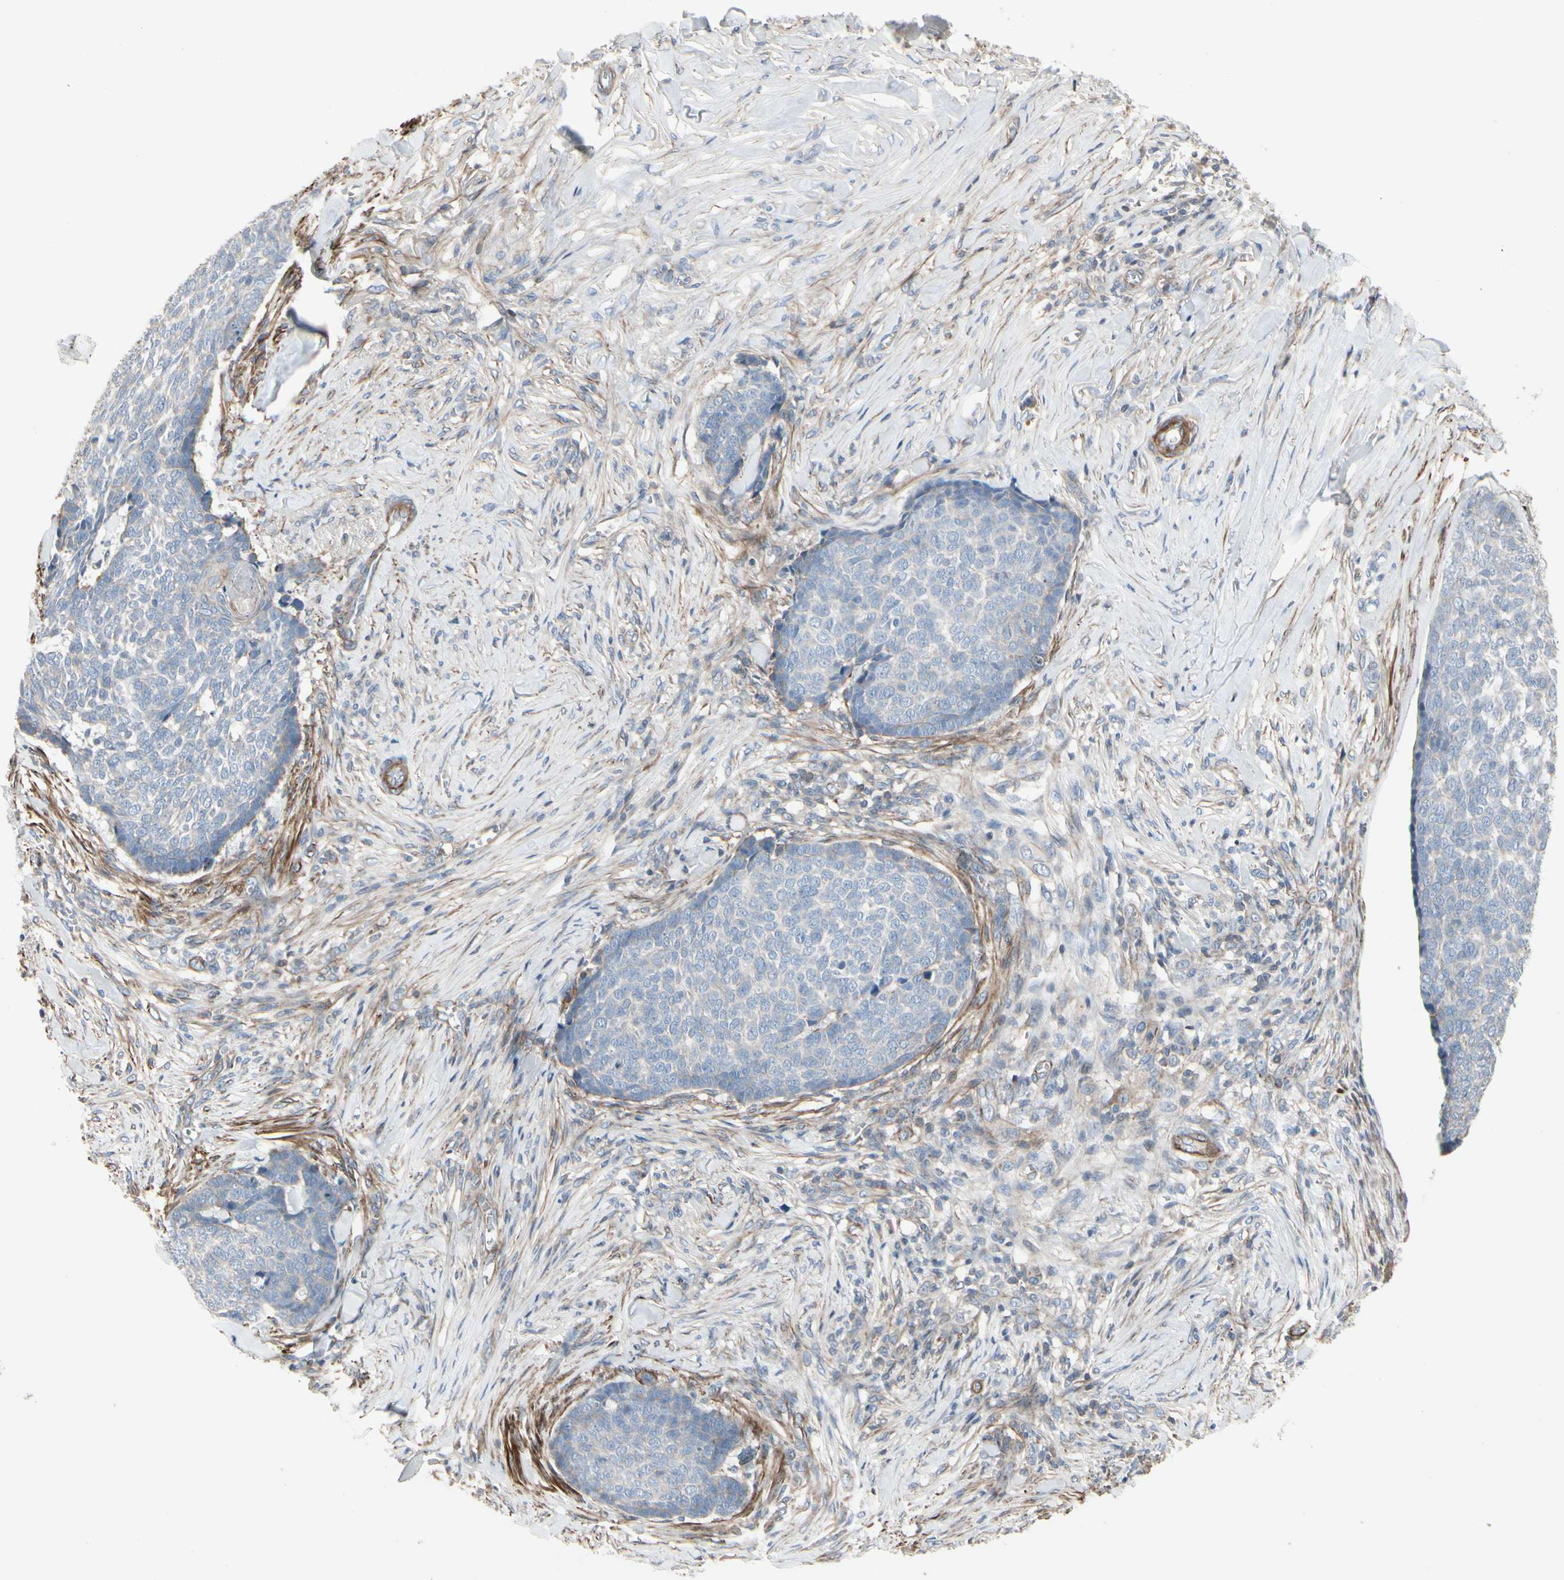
{"staining": {"intensity": "negative", "quantity": "none", "location": "none"}, "tissue": "skin cancer", "cell_type": "Tumor cells", "image_type": "cancer", "snomed": [{"axis": "morphology", "description": "Basal cell carcinoma"}, {"axis": "topography", "description": "Skin"}], "caption": "Immunohistochemistry of basal cell carcinoma (skin) displays no expression in tumor cells.", "gene": "TPM1", "patient": {"sex": "male", "age": 84}}